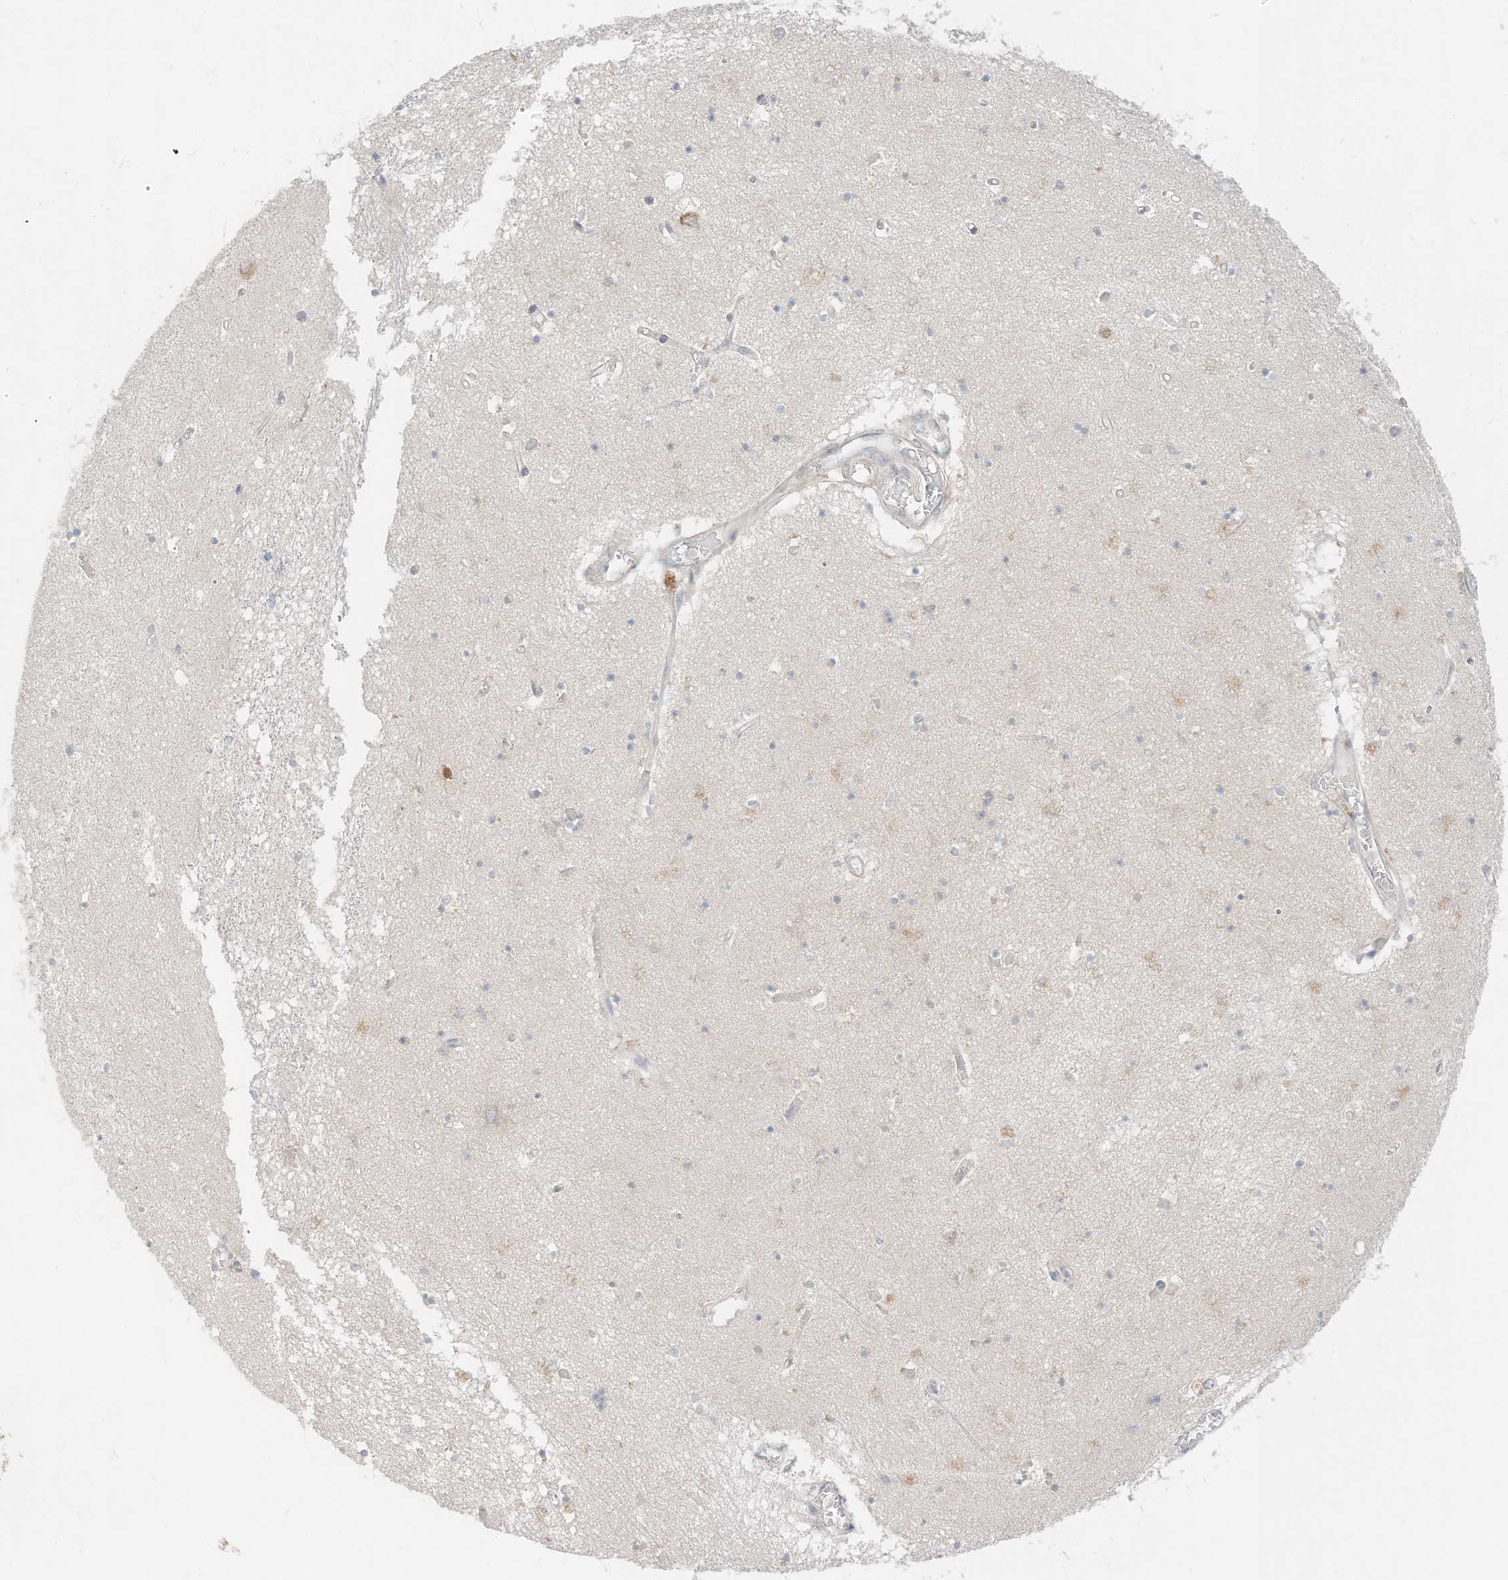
{"staining": {"intensity": "negative", "quantity": "none", "location": "none"}, "tissue": "hippocampus", "cell_type": "Glial cells", "image_type": "normal", "snomed": [{"axis": "morphology", "description": "Normal tissue, NOS"}, {"axis": "topography", "description": "Hippocampus"}], "caption": "Immunohistochemistry (IHC) image of normal human hippocampus stained for a protein (brown), which displays no staining in glial cells. (DAB immunohistochemistry (IHC) with hematoxylin counter stain).", "gene": "STT3A", "patient": {"sex": "male", "age": 70}}